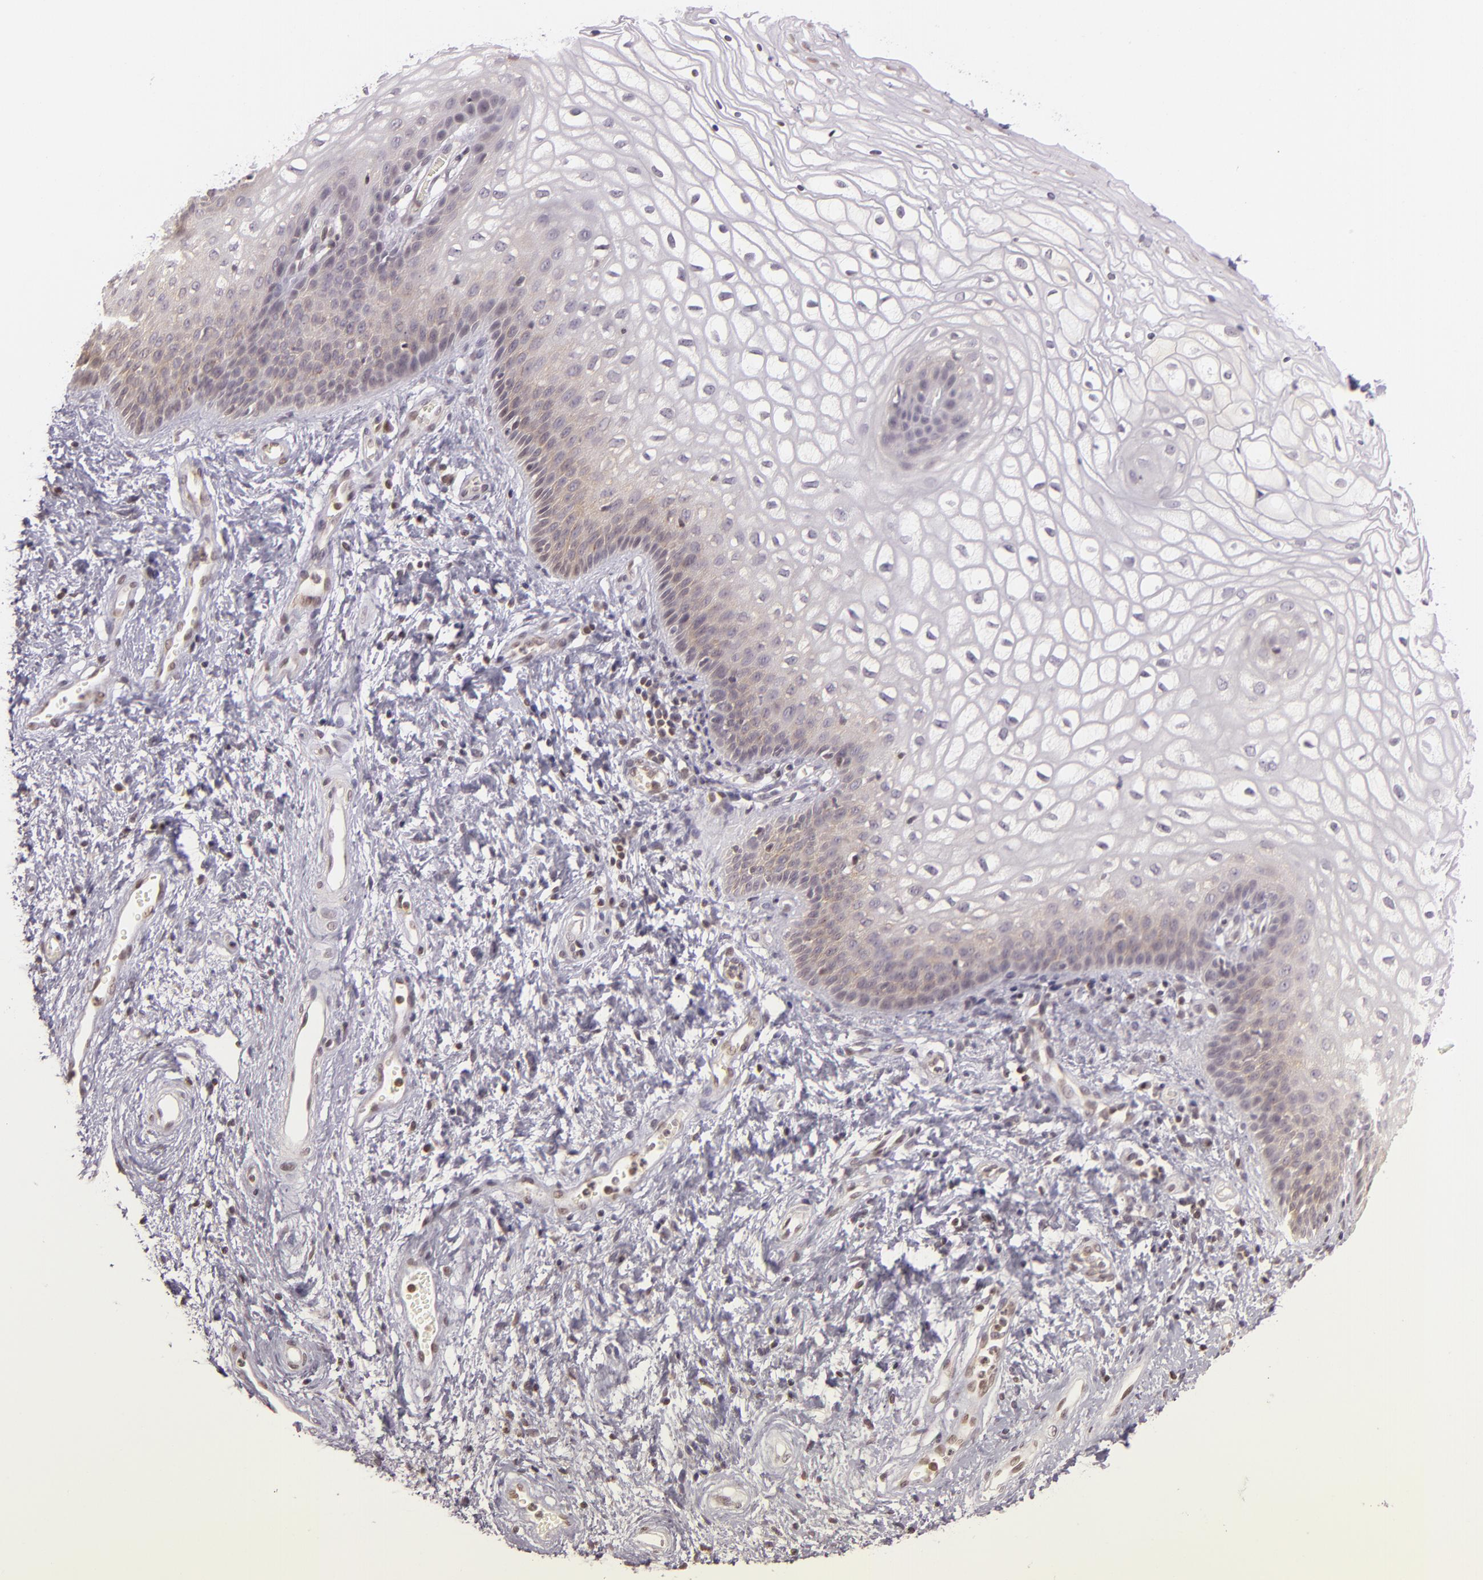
{"staining": {"intensity": "weak", "quantity": "25%-75%", "location": "cytoplasmic/membranous"}, "tissue": "vagina", "cell_type": "Squamous epithelial cells", "image_type": "normal", "snomed": [{"axis": "morphology", "description": "Normal tissue, NOS"}, {"axis": "topography", "description": "Vagina"}], "caption": "The micrograph demonstrates a brown stain indicating the presence of a protein in the cytoplasmic/membranous of squamous epithelial cells in vagina. (IHC, brightfield microscopy, high magnification).", "gene": "ENSG00000290315", "patient": {"sex": "female", "age": 34}}